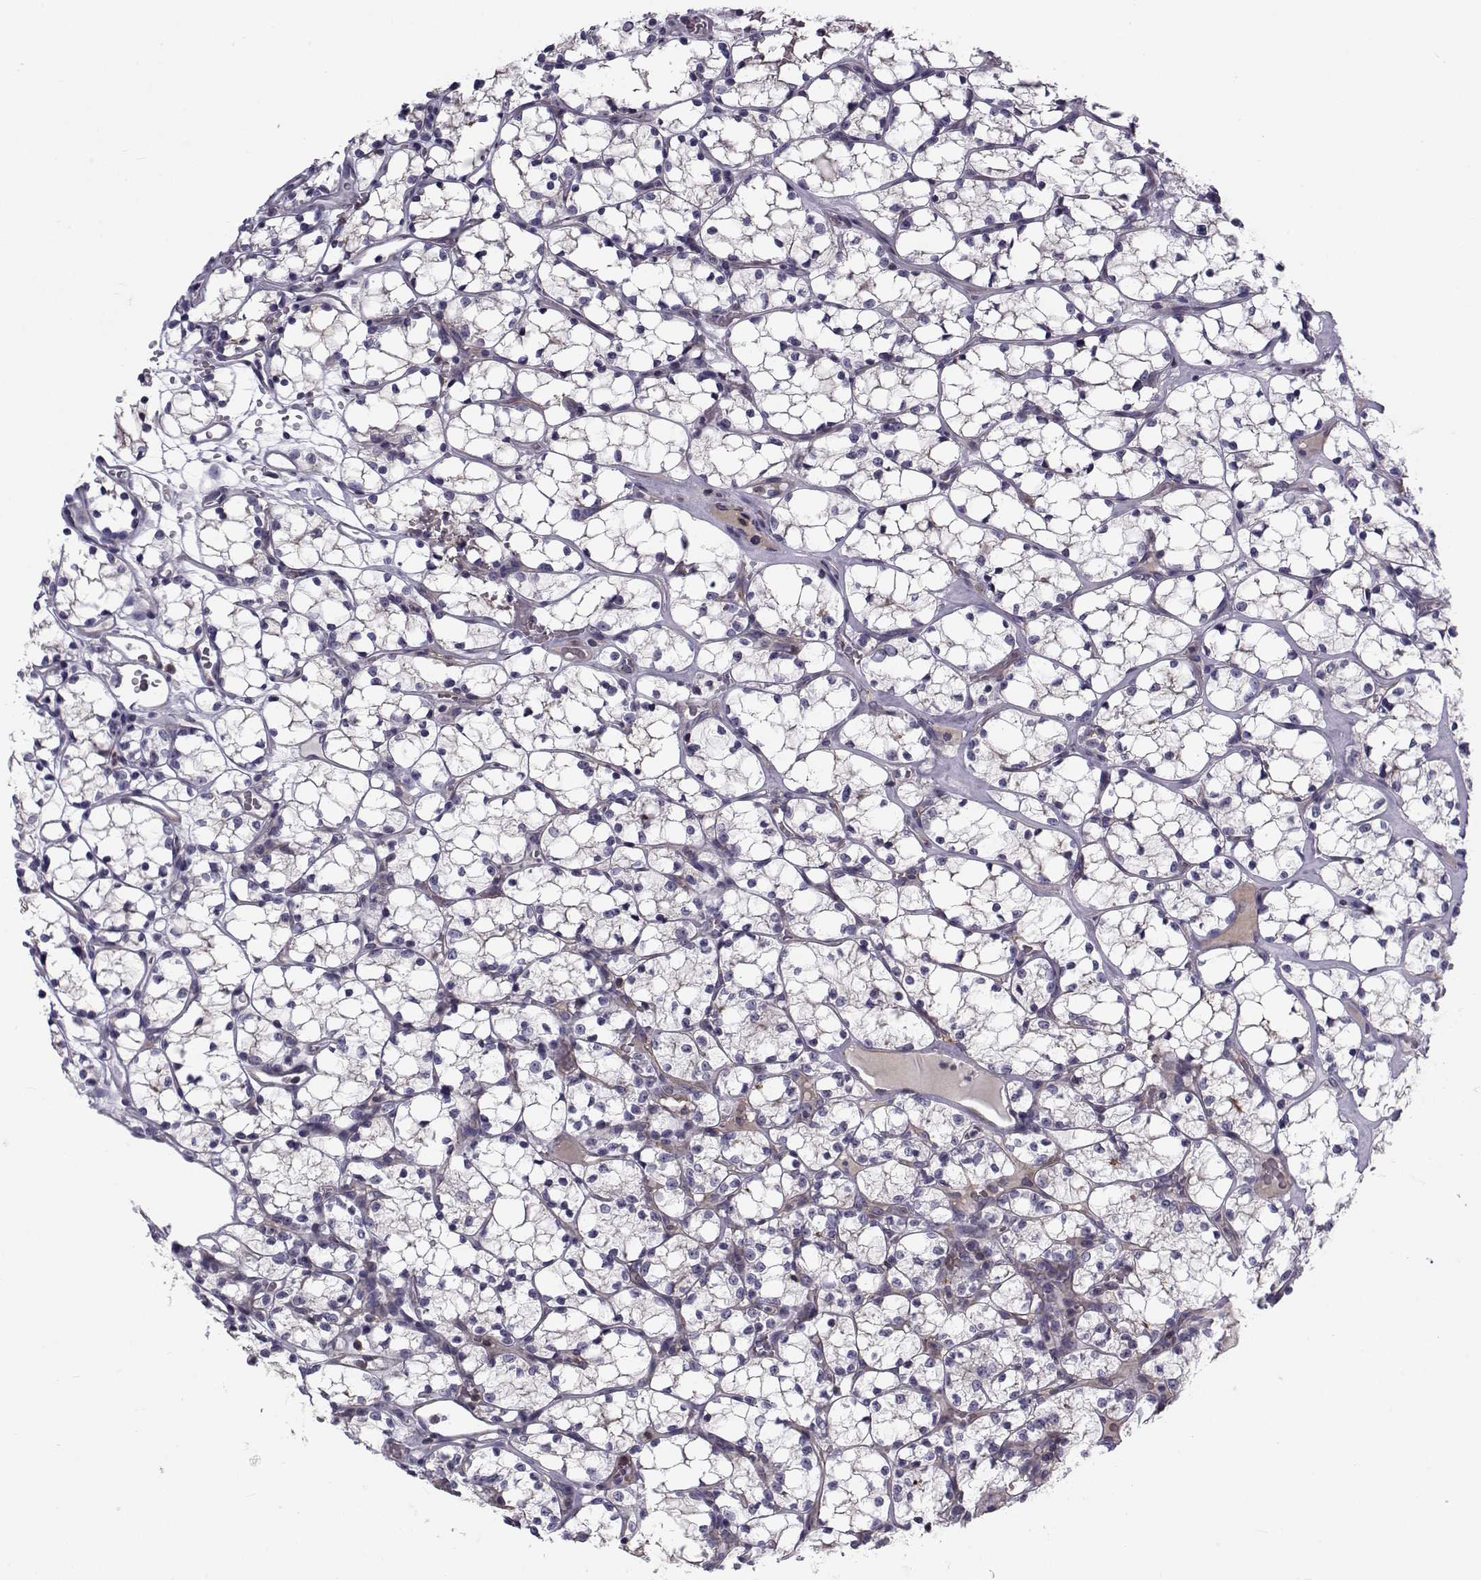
{"staining": {"intensity": "negative", "quantity": "none", "location": "none"}, "tissue": "renal cancer", "cell_type": "Tumor cells", "image_type": "cancer", "snomed": [{"axis": "morphology", "description": "Adenocarcinoma, NOS"}, {"axis": "topography", "description": "Kidney"}], "caption": "Immunohistochemical staining of adenocarcinoma (renal) exhibits no significant positivity in tumor cells. The staining is performed using DAB (3,3'-diaminobenzidine) brown chromogen with nuclei counter-stained in using hematoxylin.", "gene": "LRRC27", "patient": {"sex": "female", "age": 69}}